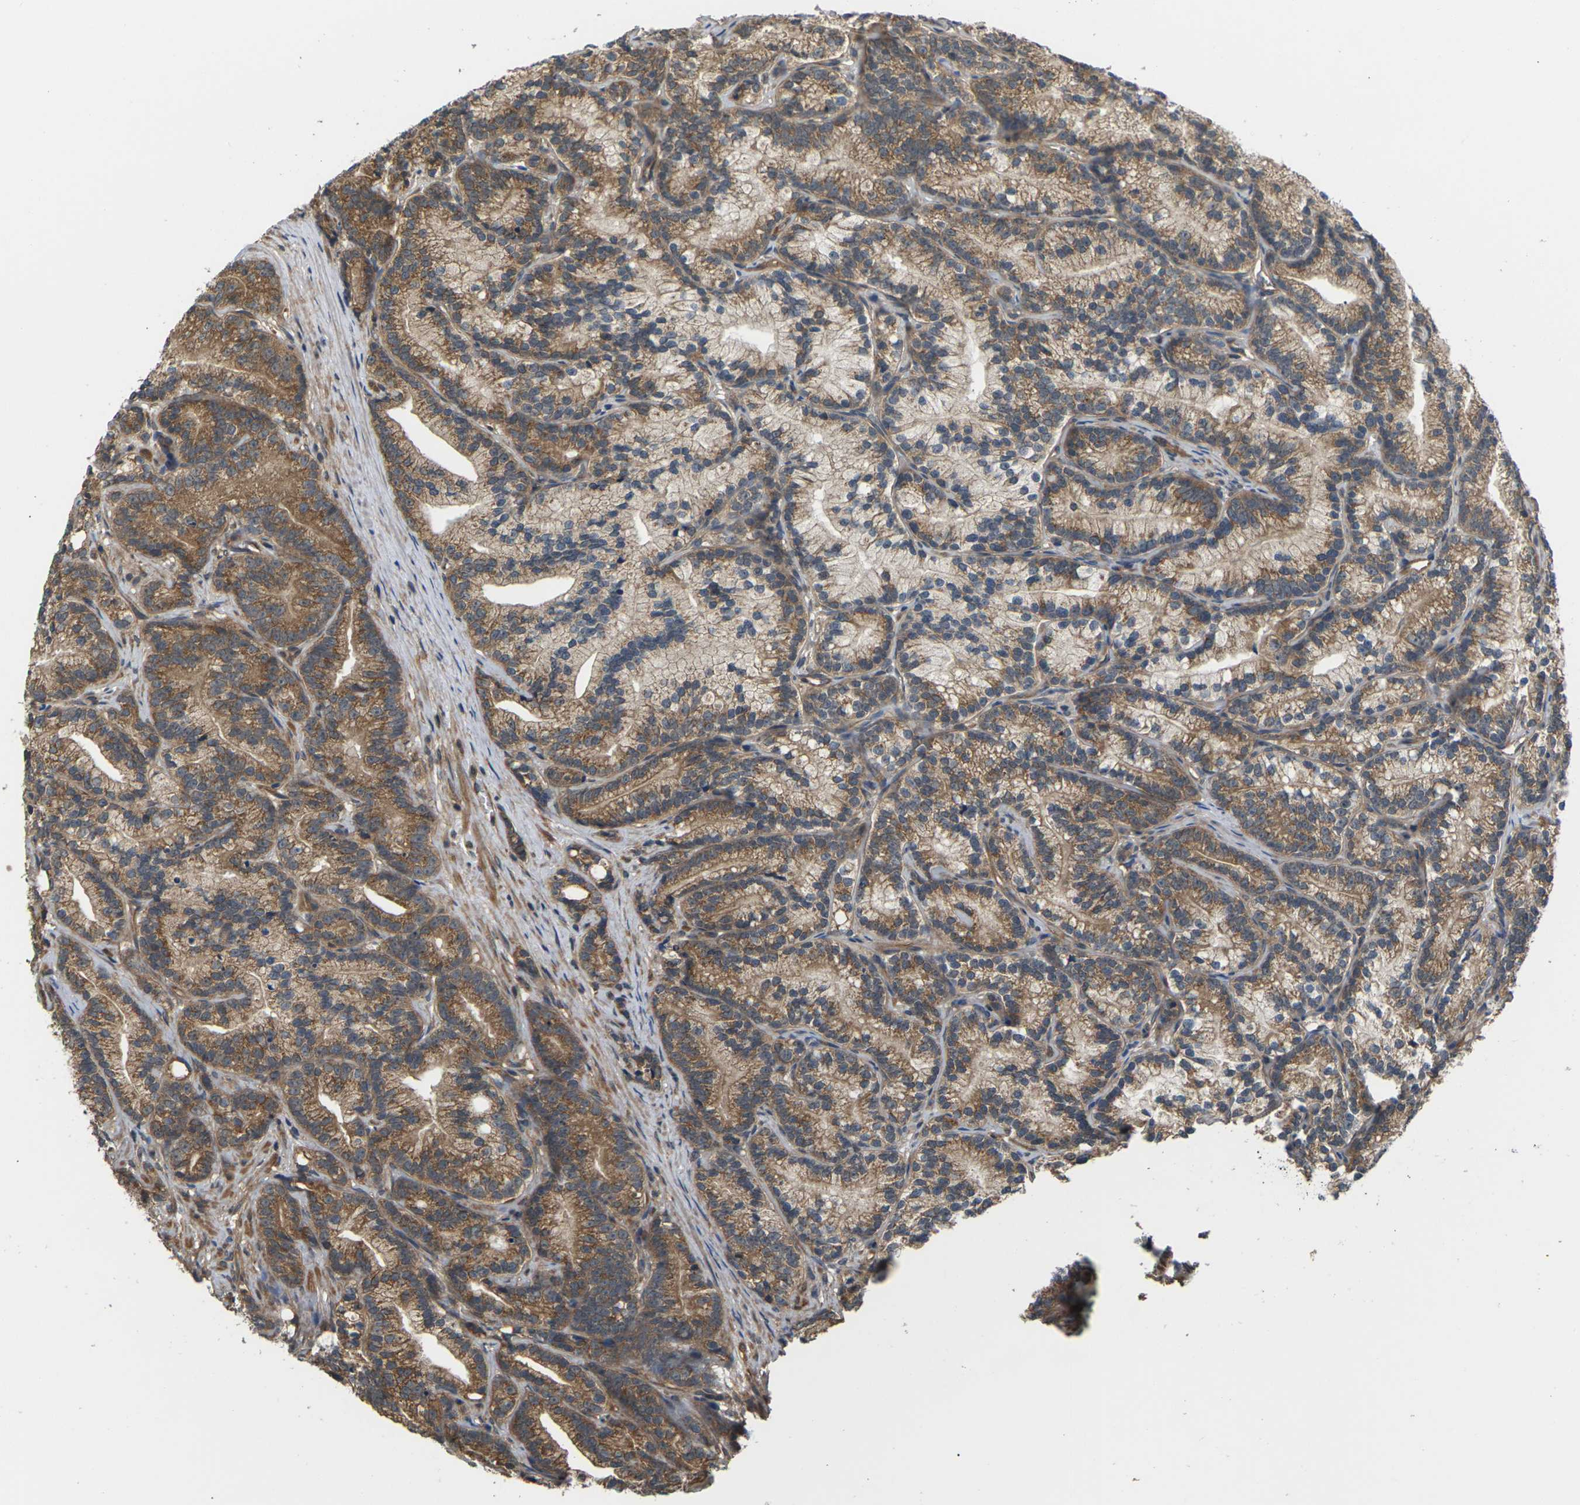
{"staining": {"intensity": "moderate", "quantity": ">75%", "location": "cytoplasmic/membranous"}, "tissue": "prostate cancer", "cell_type": "Tumor cells", "image_type": "cancer", "snomed": [{"axis": "morphology", "description": "Adenocarcinoma, Low grade"}, {"axis": "topography", "description": "Prostate"}], "caption": "Low-grade adenocarcinoma (prostate) was stained to show a protein in brown. There is medium levels of moderate cytoplasmic/membranous expression in approximately >75% of tumor cells. The staining was performed using DAB (3,3'-diaminobenzidine) to visualize the protein expression in brown, while the nuclei were stained in blue with hematoxylin (Magnification: 20x).", "gene": "NRAS", "patient": {"sex": "male", "age": 89}}